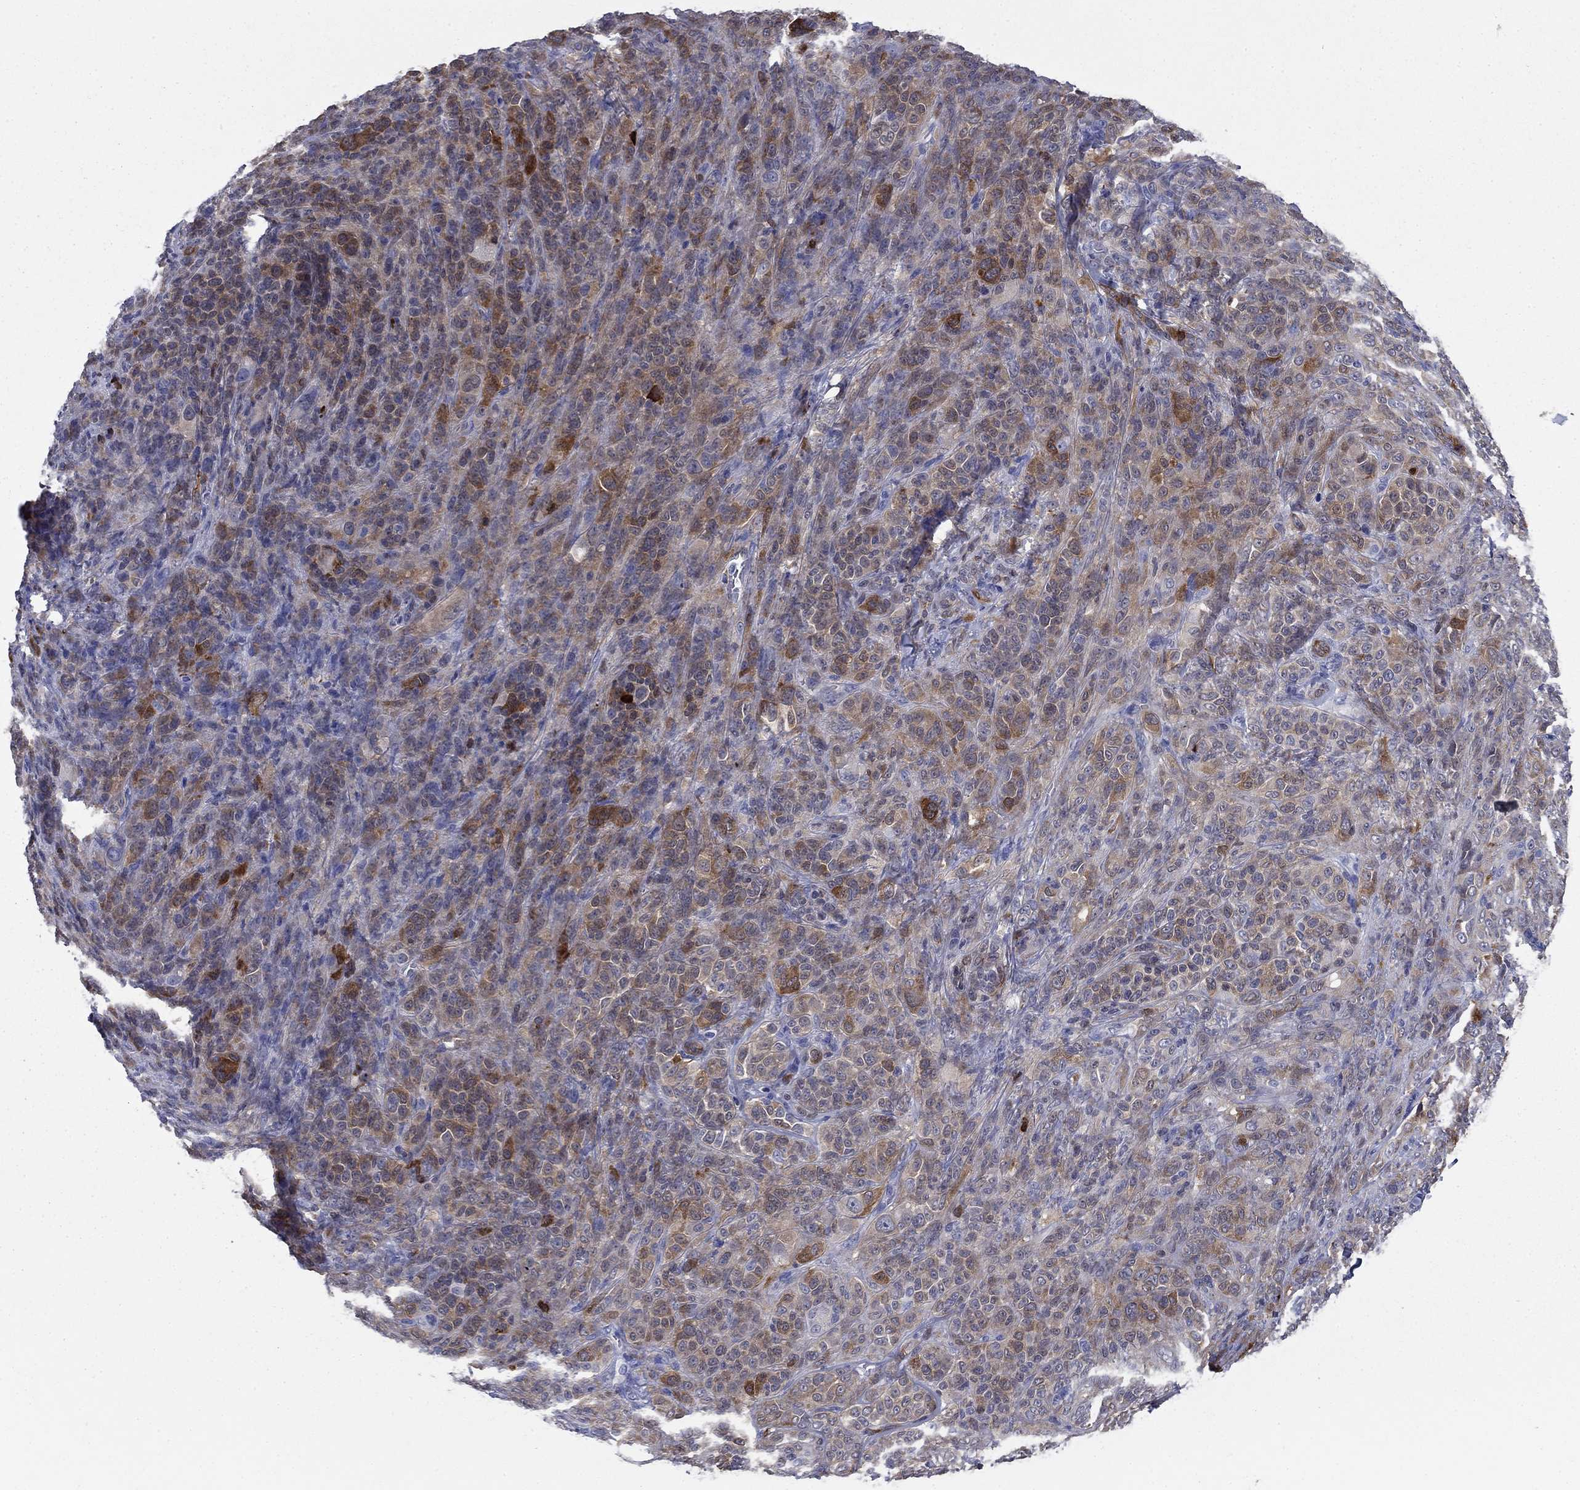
{"staining": {"intensity": "moderate", "quantity": "<25%", "location": "cytoplasmic/membranous"}, "tissue": "melanoma", "cell_type": "Tumor cells", "image_type": "cancer", "snomed": [{"axis": "morphology", "description": "Malignant melanoma, NOS"}, {"axis": "topography", "description": "Skin"}], "caption": "Melanoma was stained to show a protein in brown. There is low levels of moderate cytoplasmic/membranous expression in about <25% of tumor cells.", "gene": "STMN1", "patient": {"sex": "female", "age": 87}}